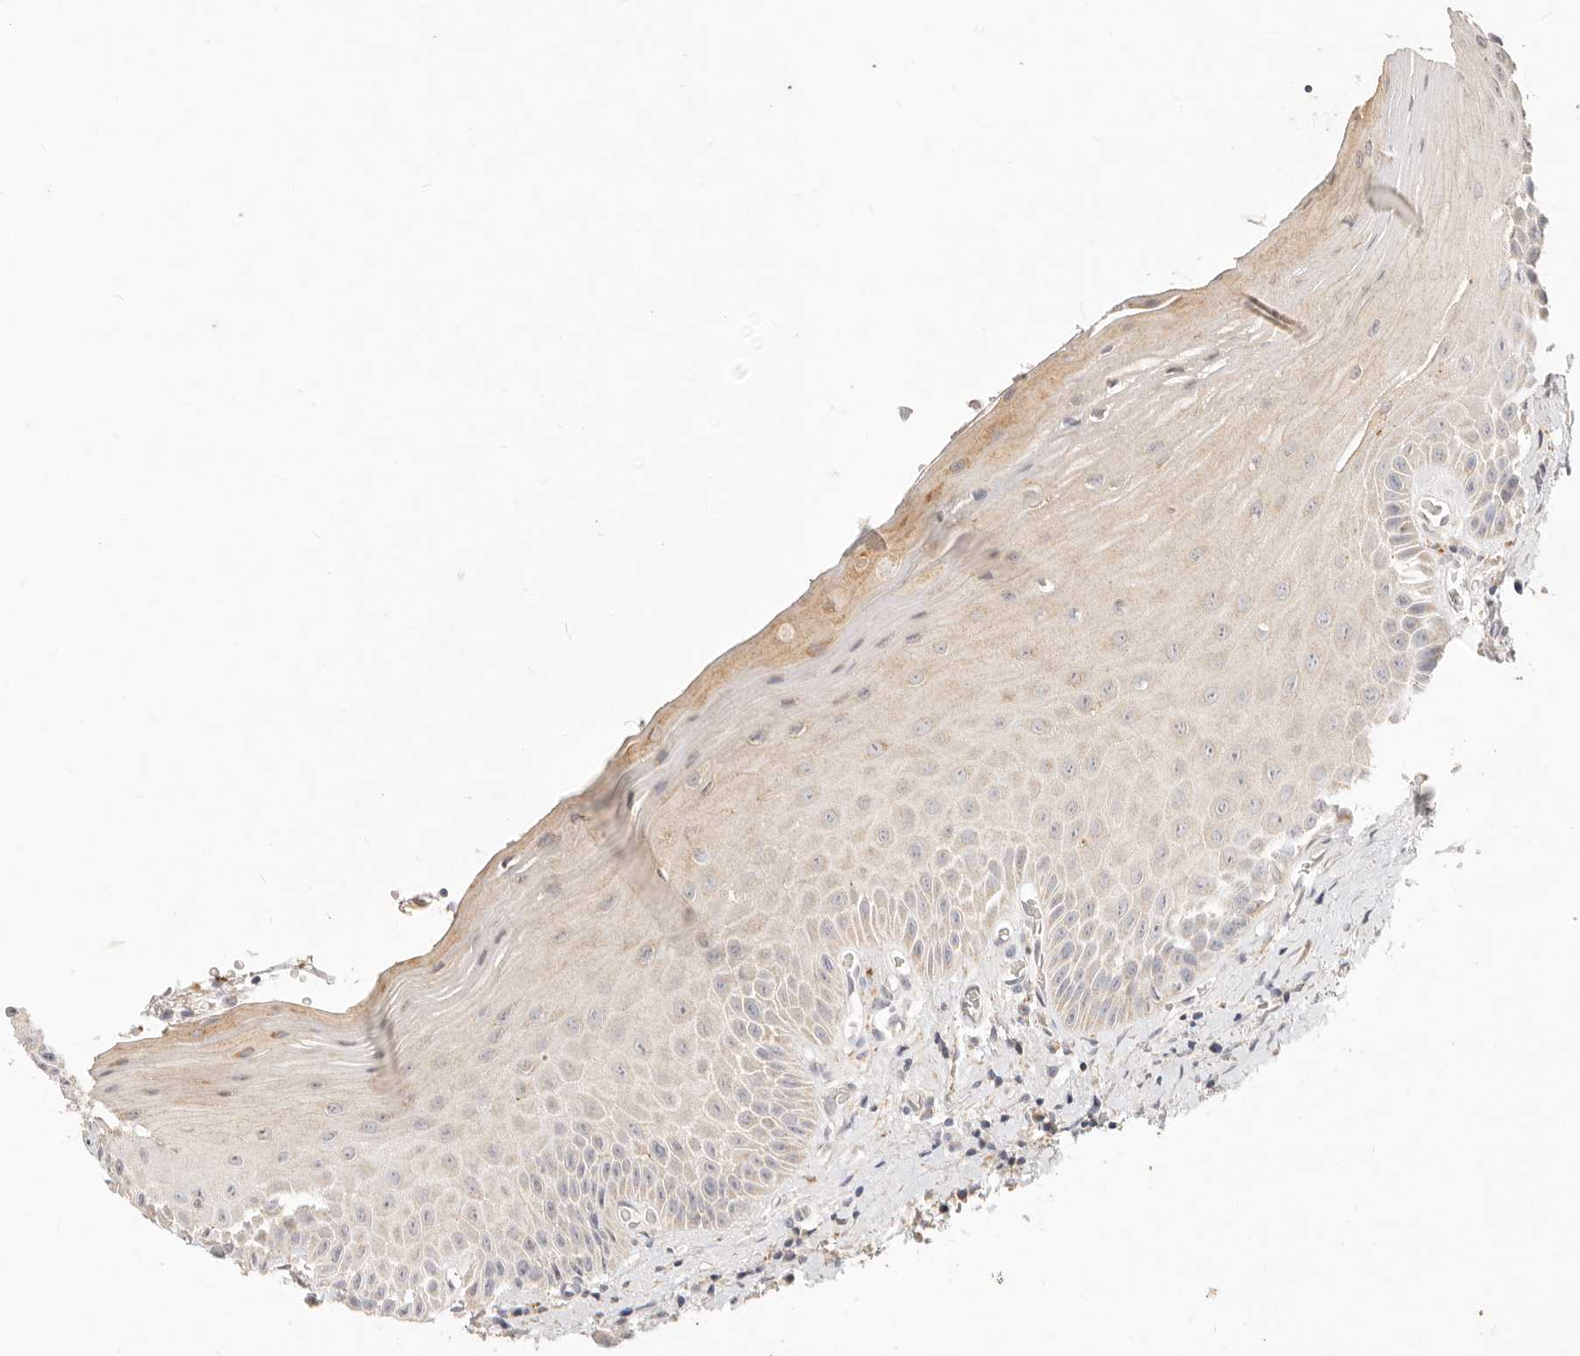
{"staining": {"intensity": "weak", "quantity": "<25%", "location": "cytoplasmic/membranous"}, "tissue": "oral mucosa", "cell_type": "Squamous epithelial cells", "image_type": "normal", "snomed": [{"axis": "morphology", "description": "Normal tissue, NOS"}, {"axis": "topography", "description": "Oral tissue"}], "caption": "Immunohistochemical staining of normal oral mucosa reveals no significant staining in squamous epithelial cells.", "gene": "ACOX1", "patient": {"sex": "male", "age": 66}}